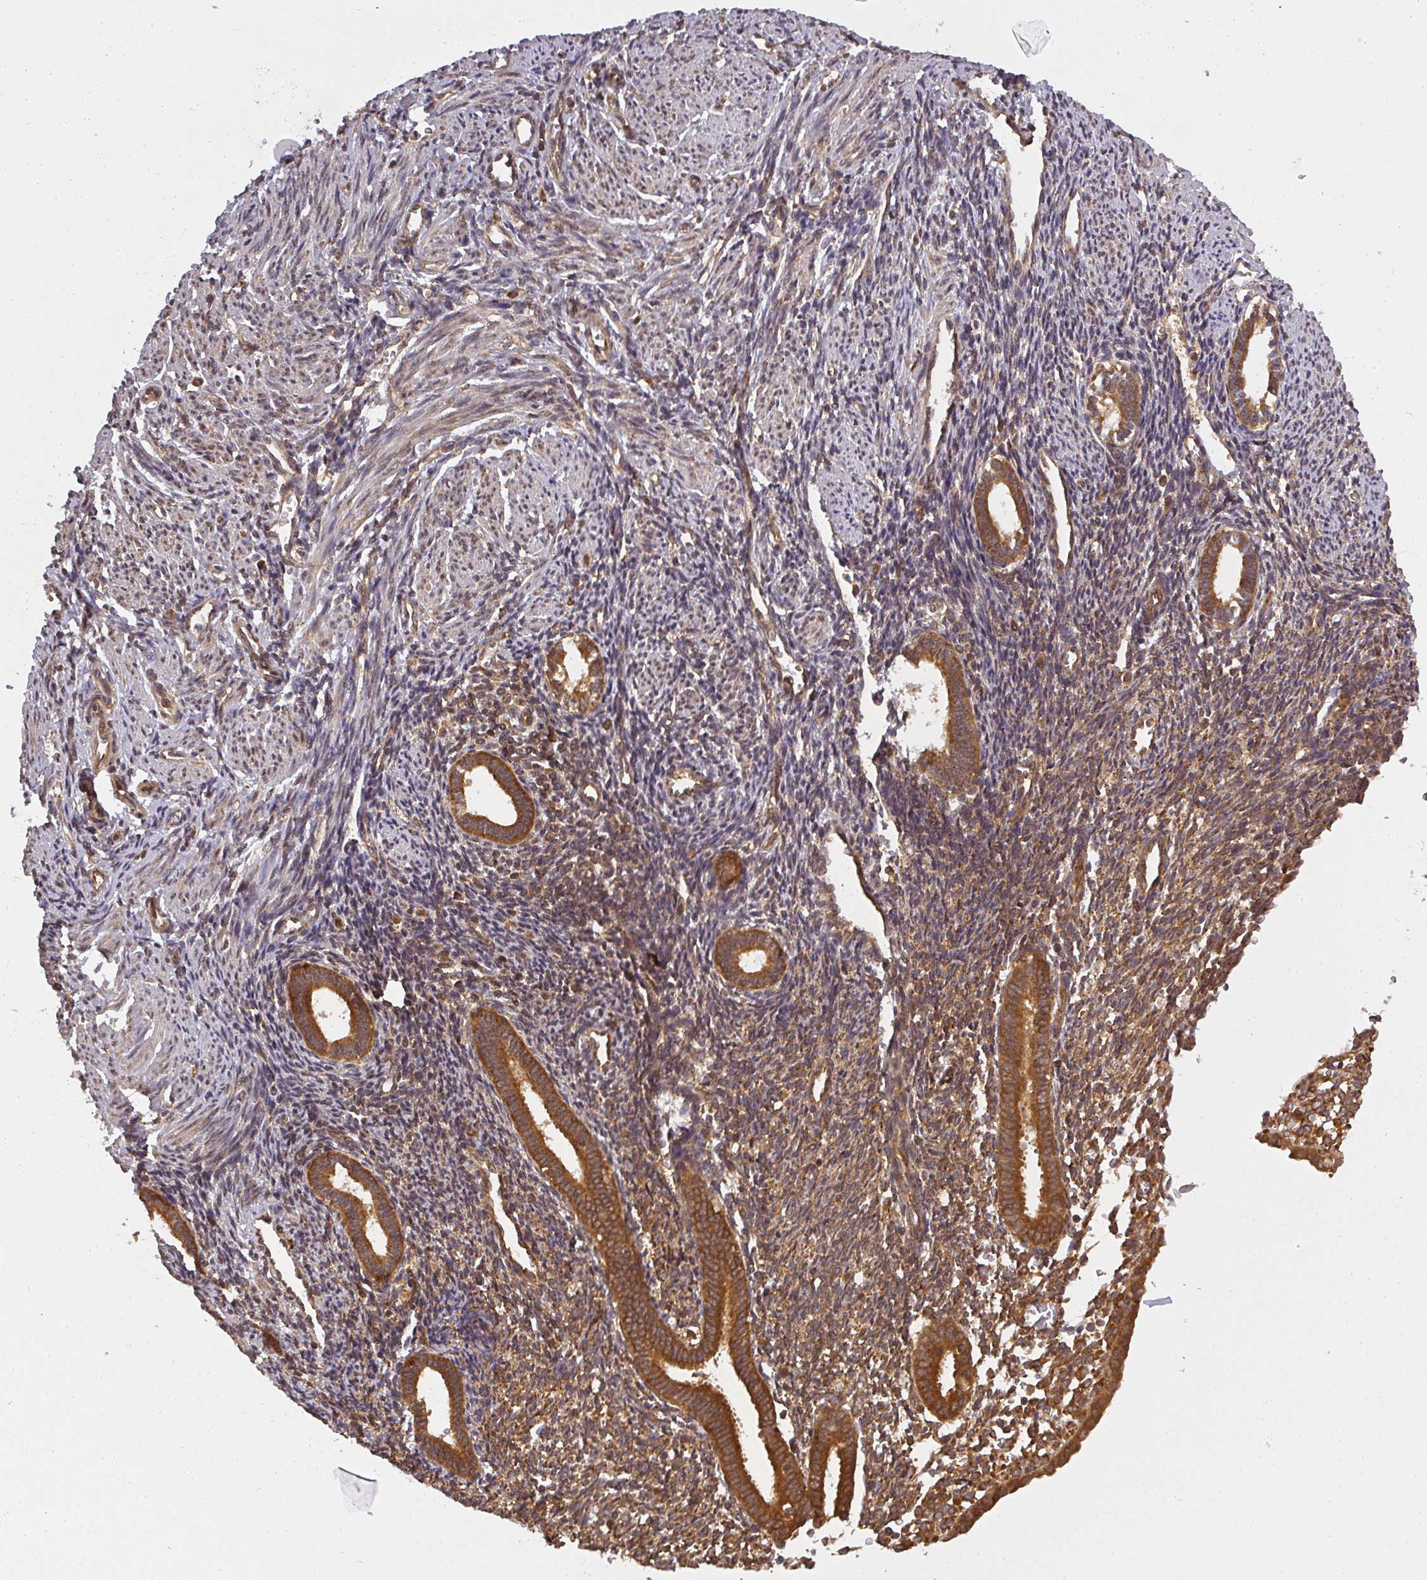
{"staining": {"intensity": "moderate", "quantity": ">75%", "location": "cytoplasmic/membranous"}, "tissue": "endometrium", "cell_type": "Cells in endometrial stroma", "image_type": "normal", "snomed": [{"axis": "morphology", "description": "Normal tissue, NOS"}, {"axis": "topography", "description": "Endometrium"}], "caption": "A brown stain highlights moderate cytoplasmic/membranous expression of a protein in cells in endometrial stroma of benign endometrium. (Brightfield microscopy of DAB IHC at high magnification).", "gene": "PPP6R3", "patient": {"sex": "female", "age": 32}}